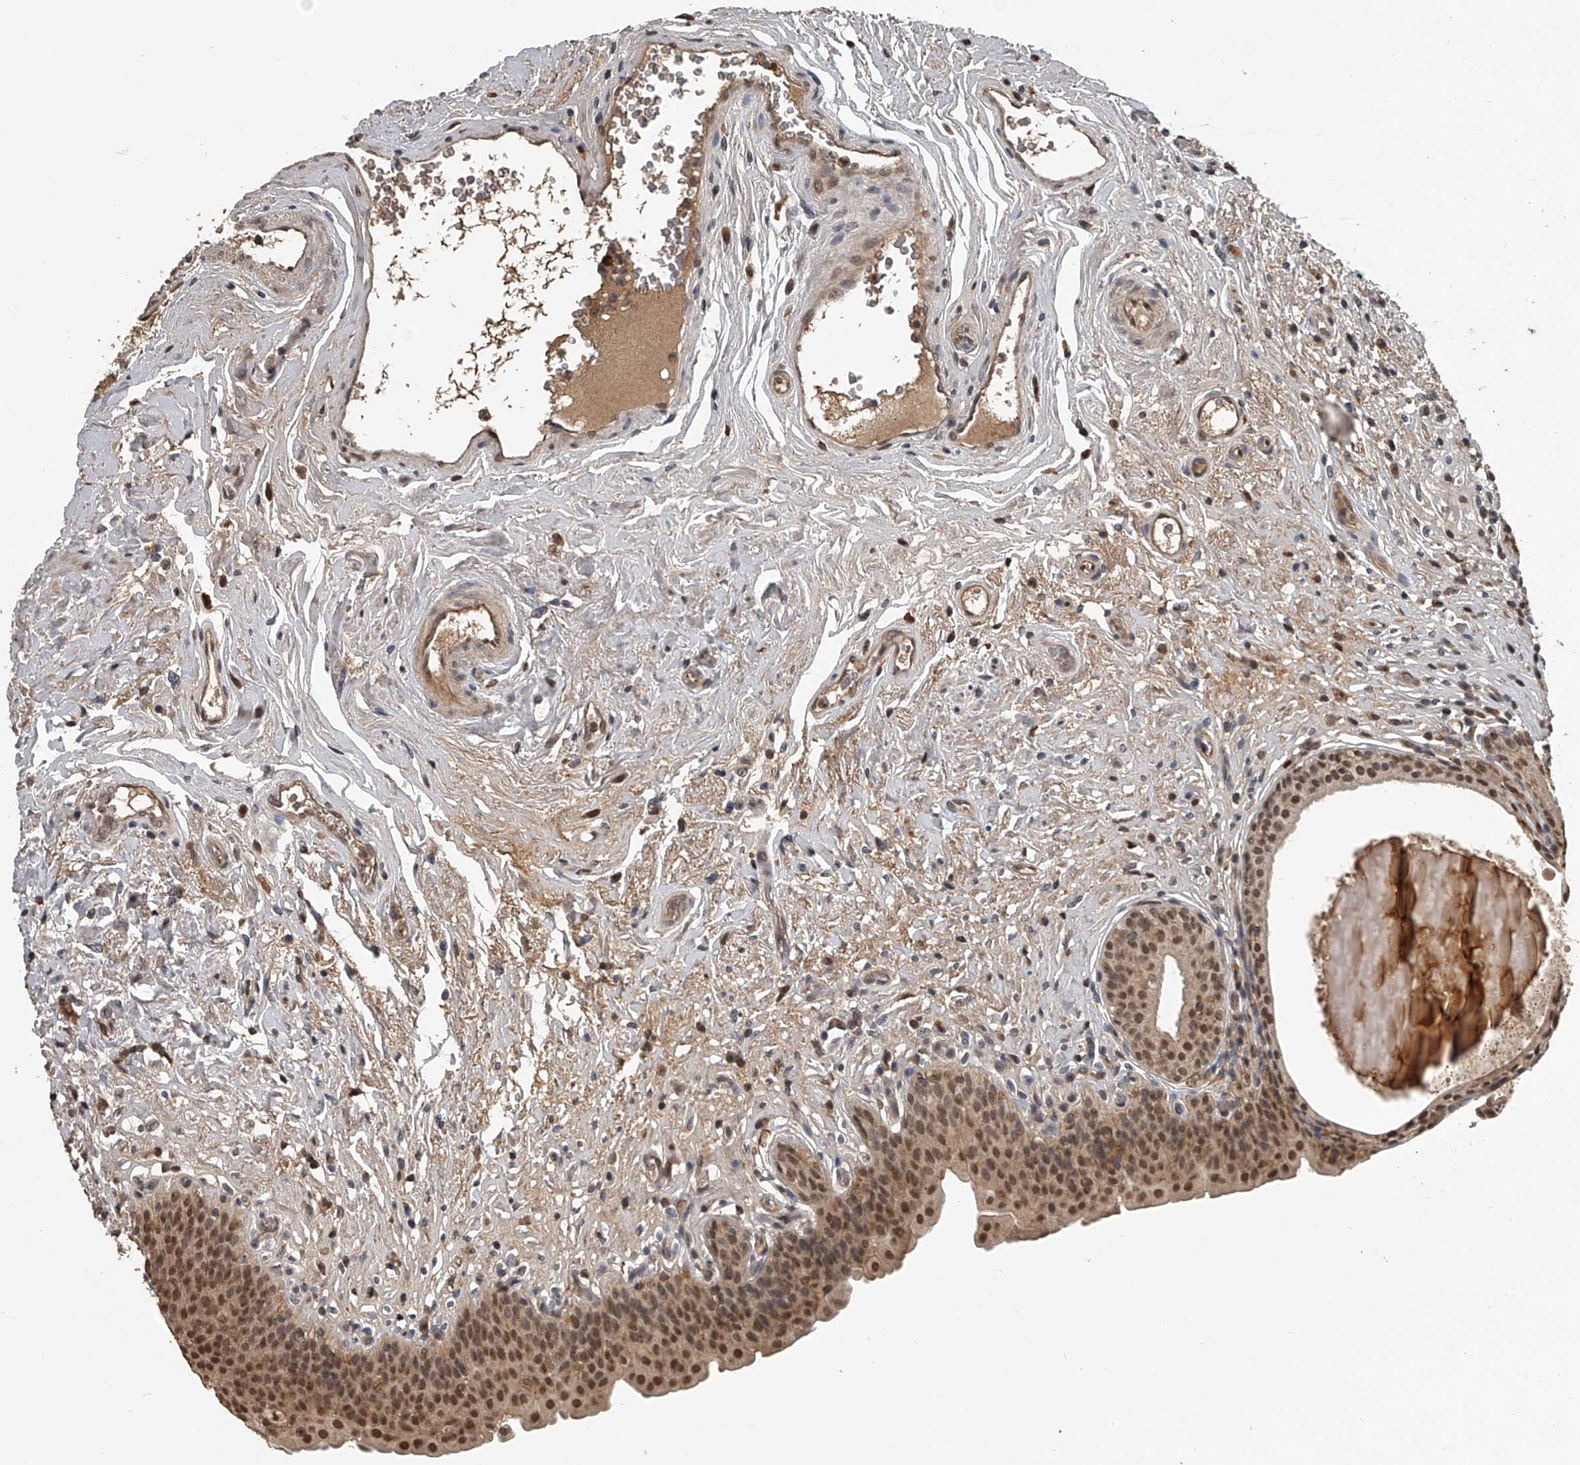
{"staining": {"intensity": "moderate", "quantity": ">75%", "location": "cytoplasmic/membranous,nuclear"}, "tissue": "urinary bladder", "cell_type": "Urothelial cells", "image_type": "normal", "snomed": [{"axis": "morphology", "description": "Normal tissue, NOS"}, {"axis": "topography", "description": "Urinary bladder"}], "caption": "An immunohistochemistry micrograph of normal tissue is shown. Protein staining in brown highlights moderate cytoplasmic/membranous,nuclear positivity in urinary bladder within urothelial cells.", "gene": "PLEKHG1", "patient": {"sex": "male", "age": 83}}